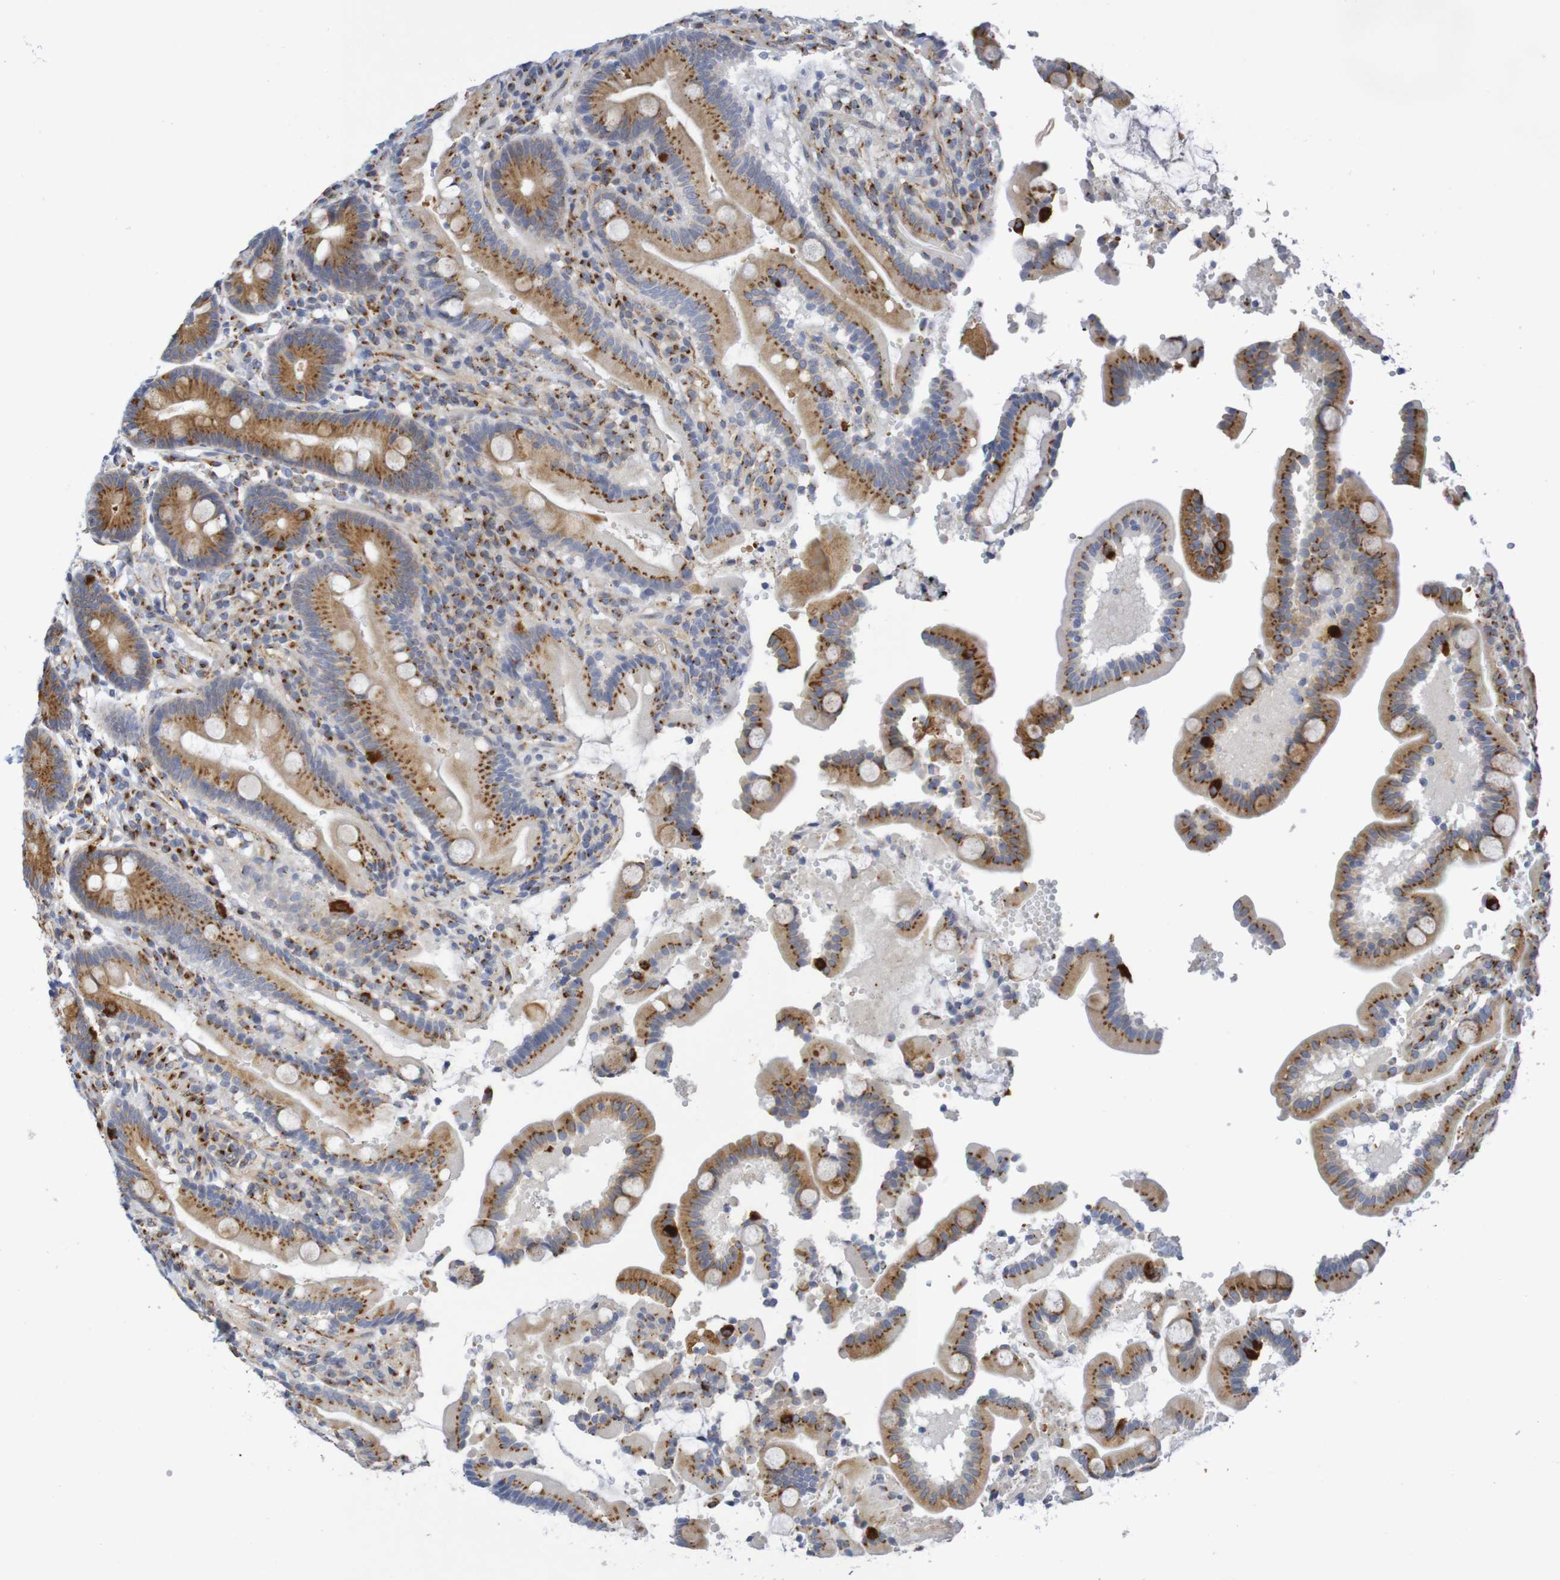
{"staining": {"intensity": "moderate", "quantity": ">75%", "location": "cytoplasmic/membranous"}, "tissue": "duodenum", "cell_type": "Glandular cells", "image_type": "normal", "snomed": [{"axis": "morphology", "description": "Normal tissue, NOS"}, {"axis": "topography", "description": "Small intestine, NOS"}], "caption": "Immunohistochemical staining of normal duodenum demonstrates >75% levels of moderate cytoplasmic/membranous protein staining in approximately >75% of glandular cells.", "gene": "DCP2", "patient": {"sex": "female", "age": 71}}